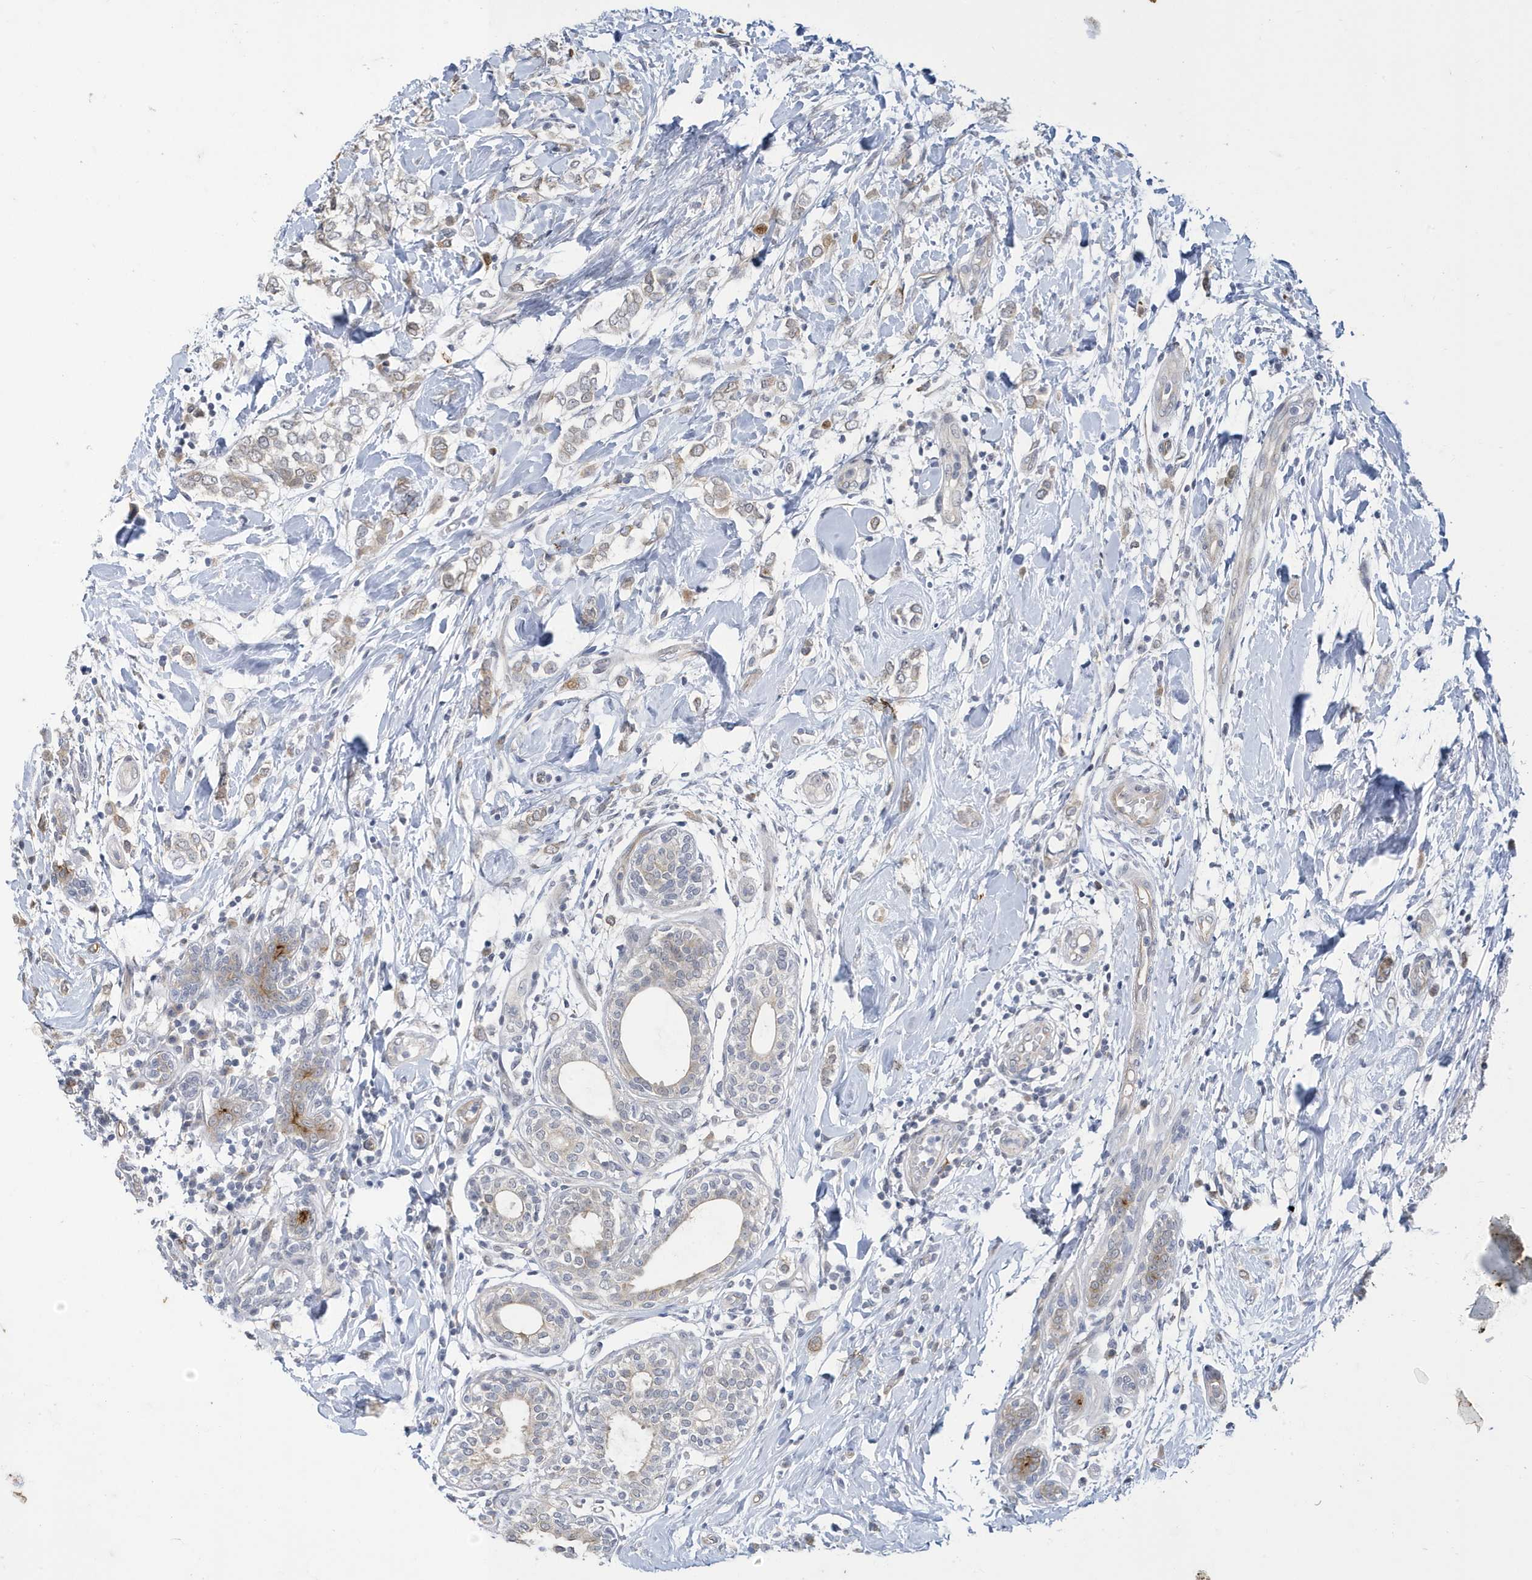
{"staining": {"intensity": "weak", "quantity": "25%-75%", "location": "cytoplasmic/membranous,nuclear"}, "tissue": "breast cancer", "cell_type": "Tumor cells", "image_type": "cancer", "snomed": [{"axis": "morphology", "description": "Normal tissue, NOS"}, {"axis": "morphology", "description": "Lobular carcinoma"}, {"axis": "topography", "description": "Breast"}], "caption": "The micrograph shows immunohistochemical staining of breast lobular carcinoma. There is weak cytoplasmic/membranous and nuclear expression is seen in about 25%-75% of tumor cells.", "gene": "ZNF654", "patient": {"sex": "female", "age": 47}}